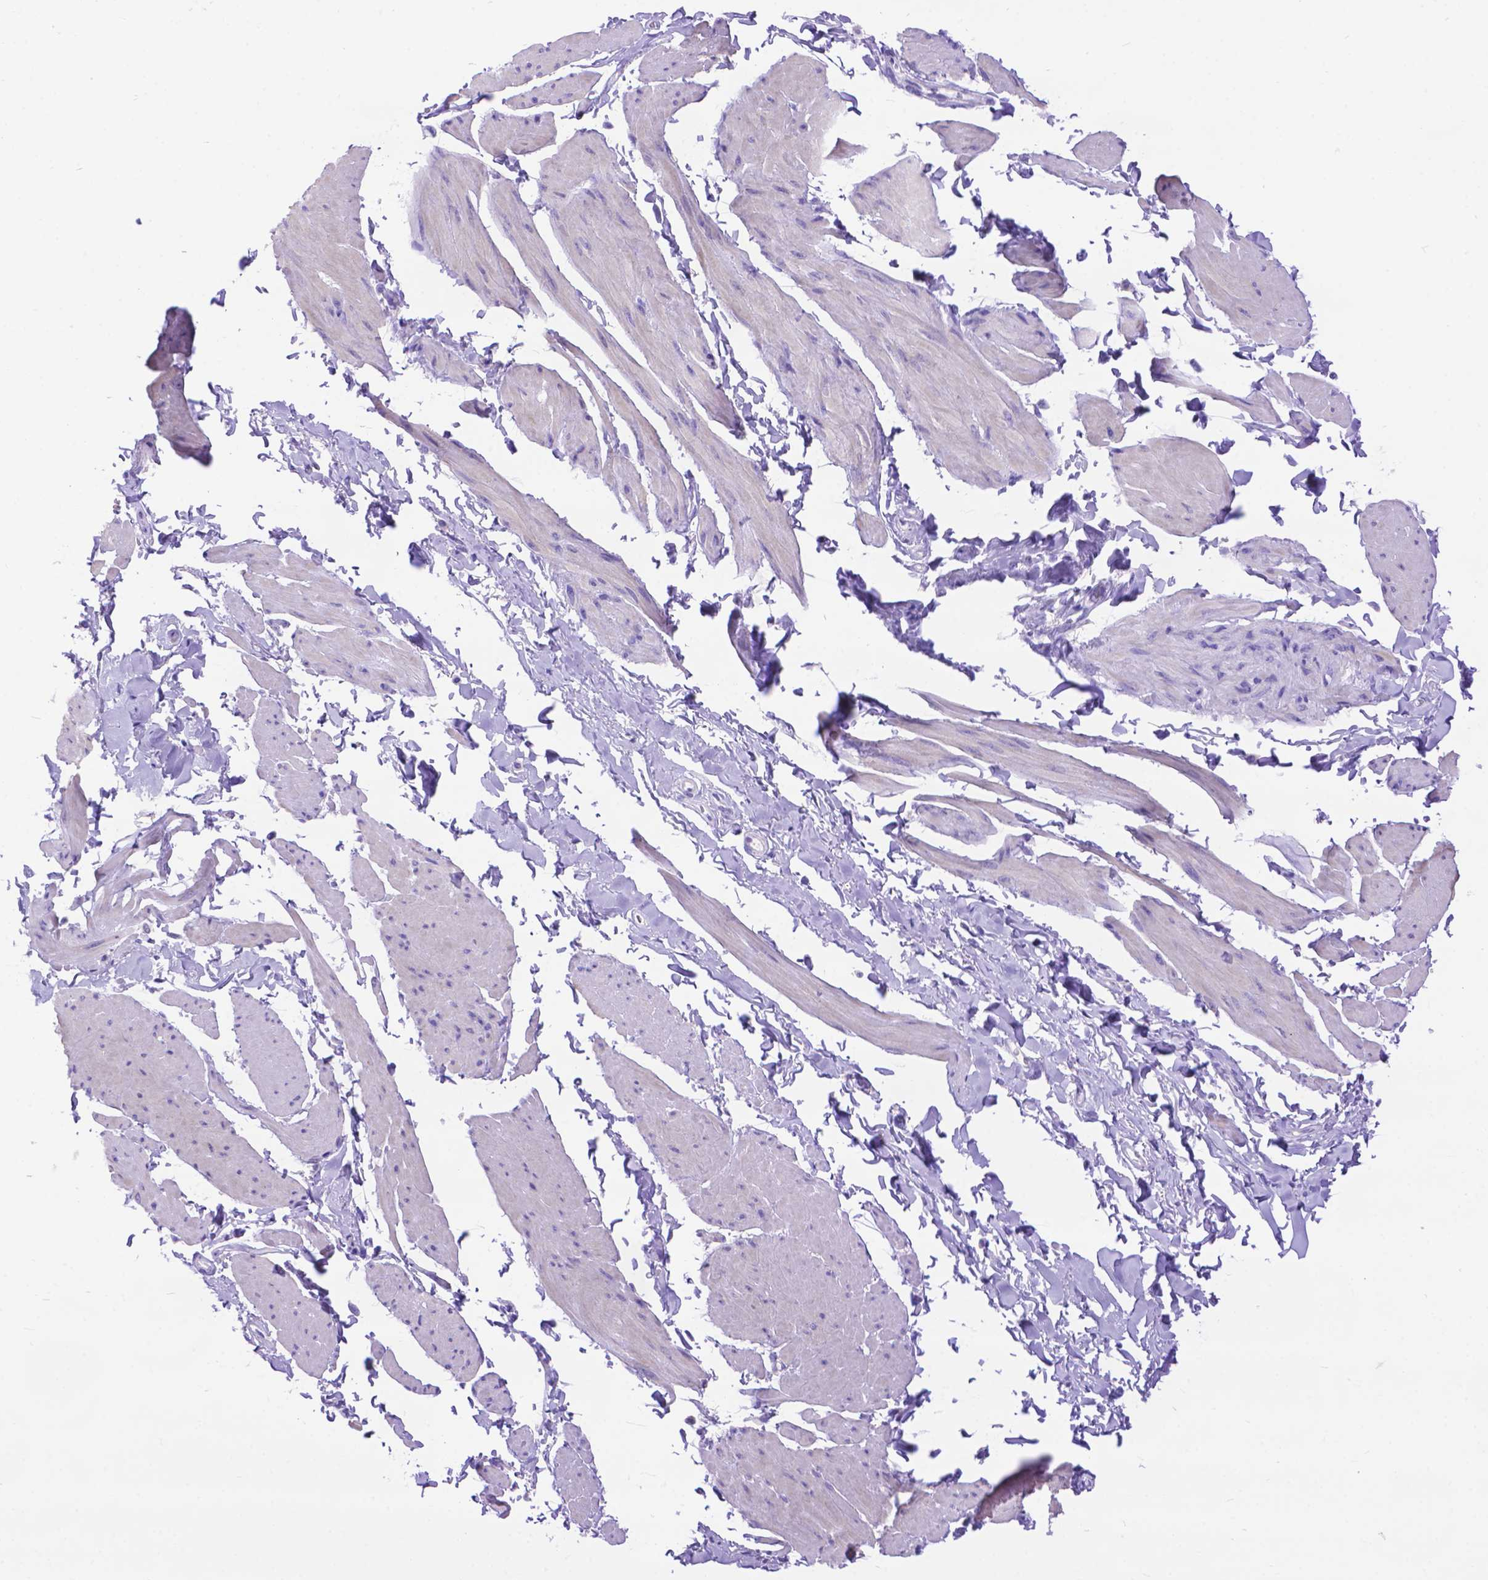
{"staining": {"intensity": "negative", "quantity": "none", "location": "none"}, "tissue": "smooth muscle", "cell_type": "Smooth muscle cells", "image_type": "normal", "snomed": [{"axis": "morphology", "description": "Normal tissue, NOS"}, {"axis": "topography", "description": "Adipose tissue"}, {"axis": "topography", "description": "Smooth muscle"}, {"axis": "topography", "description": "Peripheral nerve tissue"}], "caption": "DAB (3,3'-diaminobenzidine) immunohistochemical staining of benign smooth muscle shows no significant staining in smooth muscle cells. (DAB immunohistochemistry (IHC), high magnification).", "gene": "DHRS2", "patient": {"sex": "male", "age": 83}}